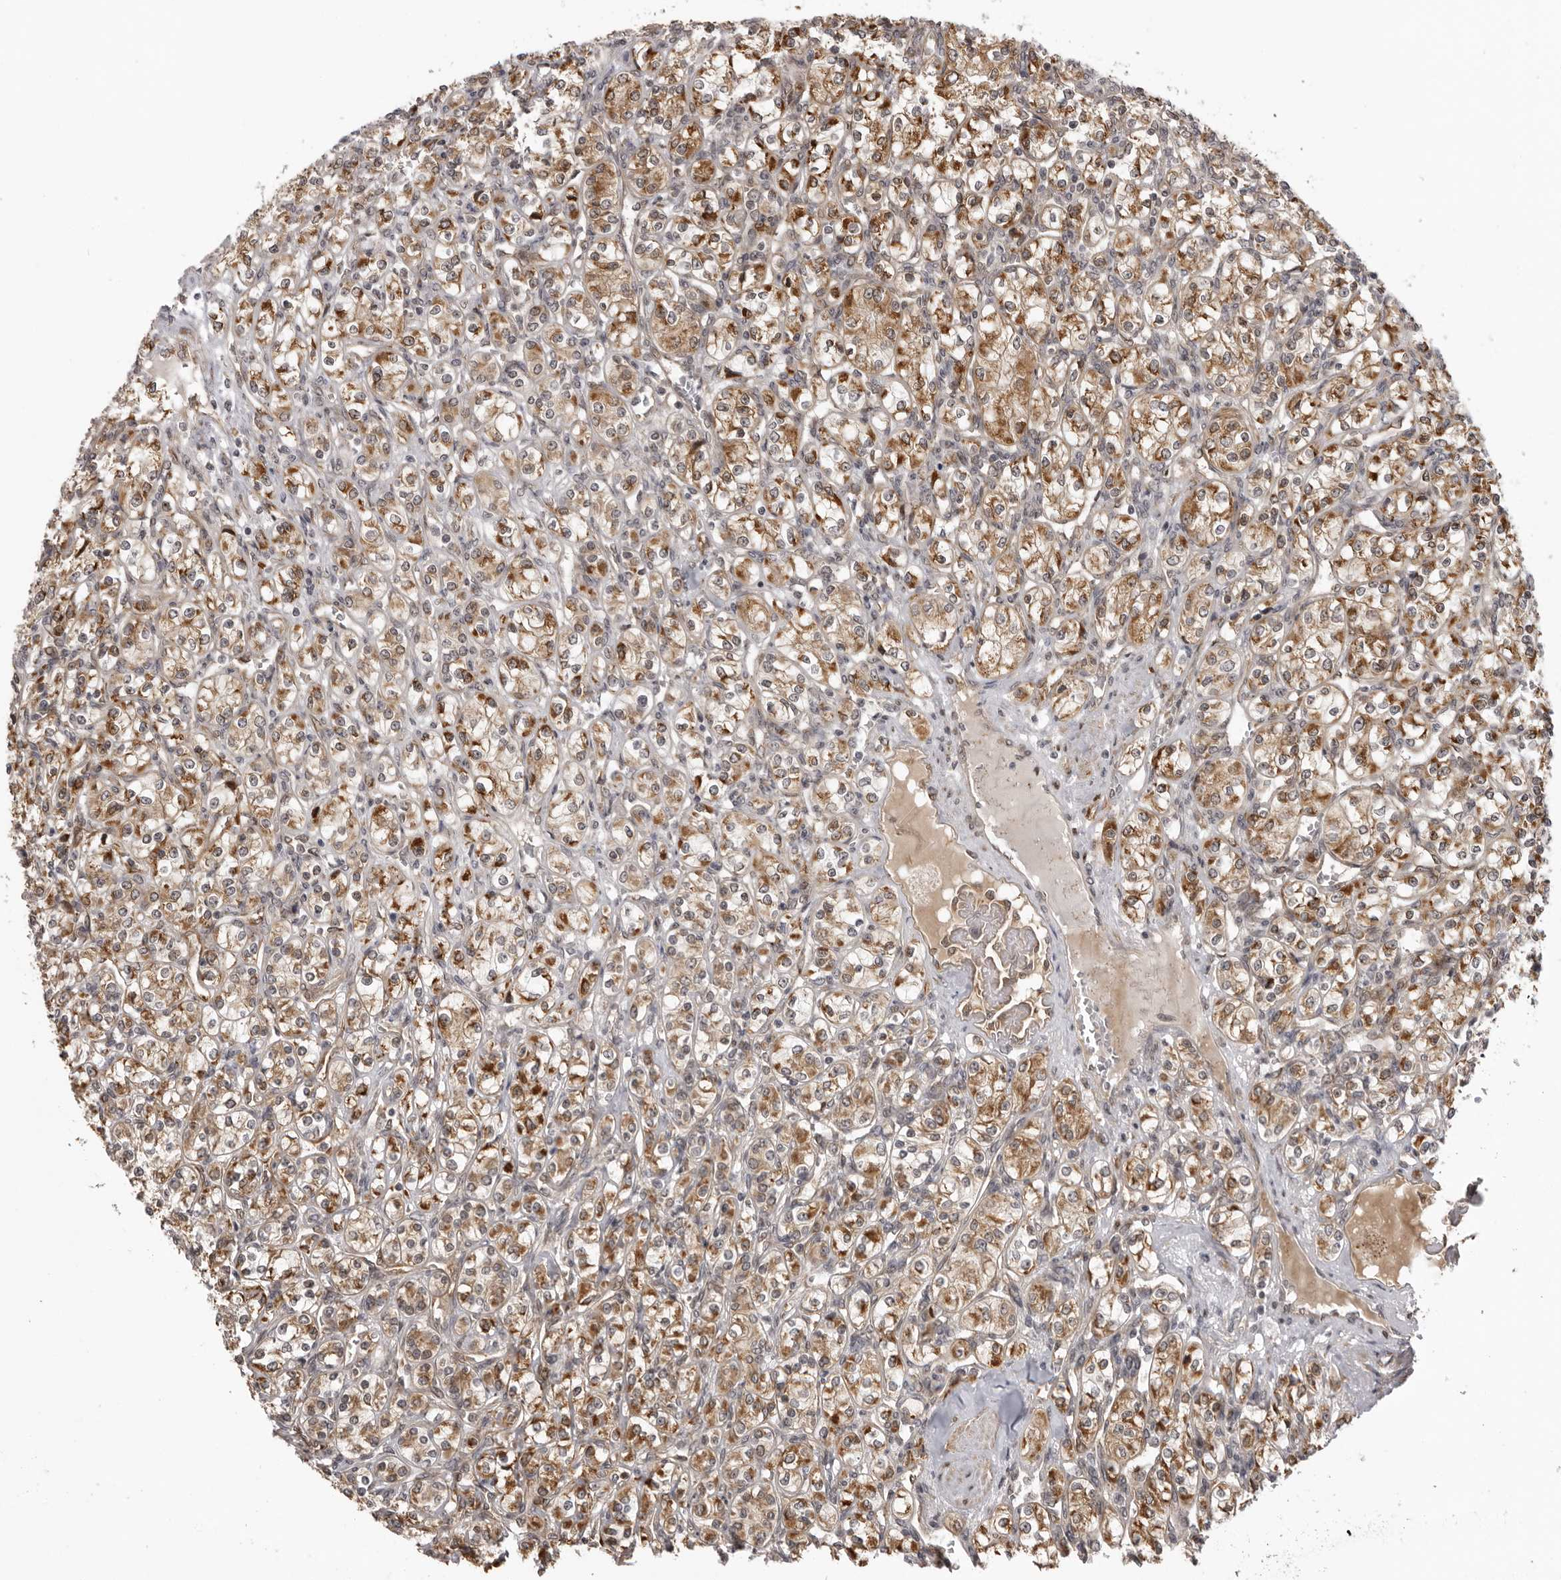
{"staining": {"intensity": "strong", "quantity": "25%-75%", "location": "cytoplasmic/membranous"}, "tissue": "renal cancer", "cell_type": "Tumor cells", "image_type": "cancer", "snomed": [{"axis": "morphology", "description": "Adenocarcinoma, NOS"}, {"axis": "topography", "description": "Kidney"}], "caption": "Protein analysis of renal adenocarcinoma tissue demonstrates strong cytoplasmic/membranous expression in approximately 25%-75% of tumor cells.", "gene": "DNAH14", "patient": {"sex": "male", "age": 77}}